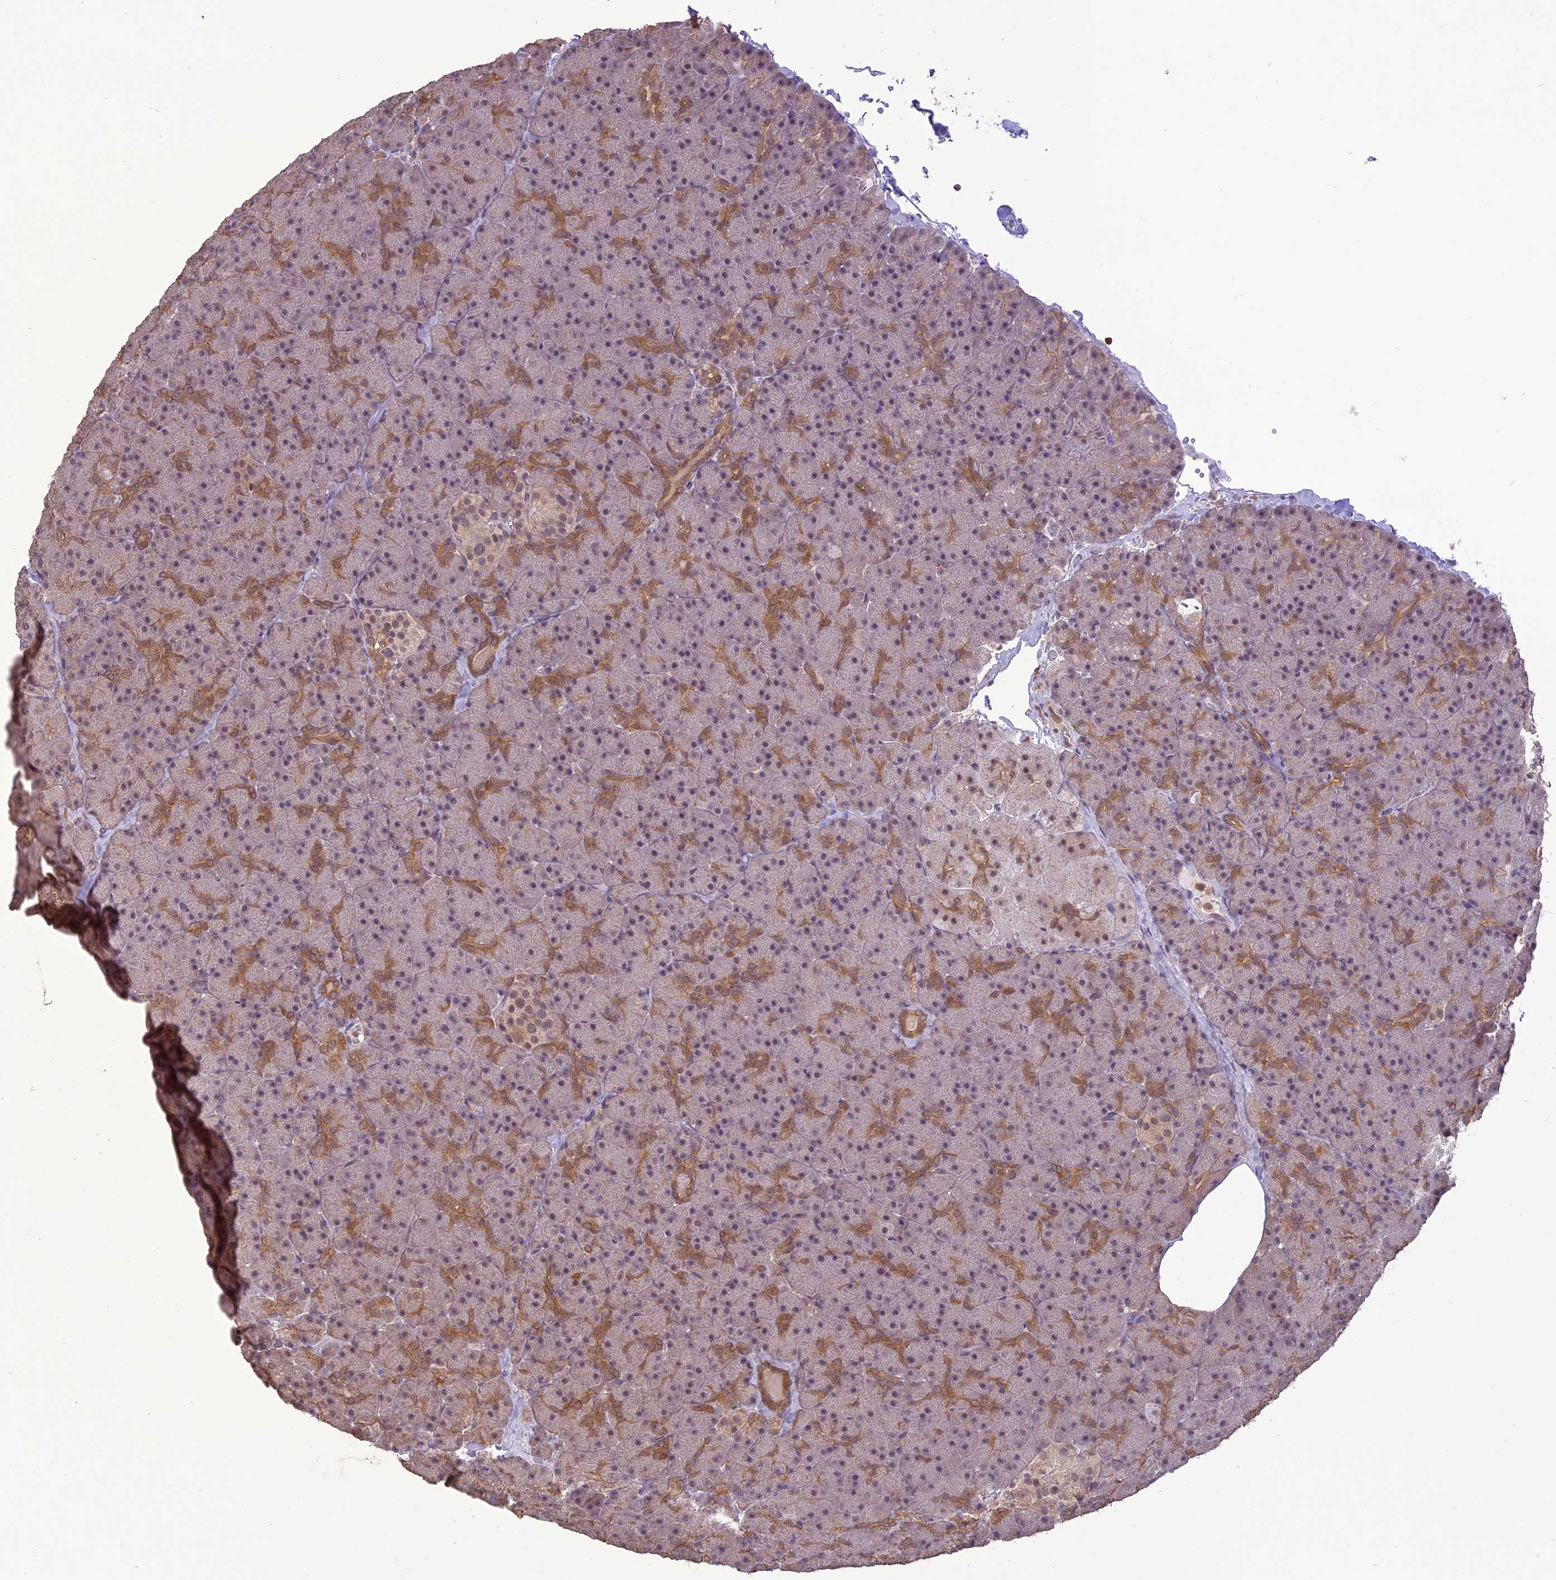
{"staining": {"intensity": "moderate", "quantity": "25%-75%", "location": "cytoplasmic/membranous,nuclear"}, "tissue": "pancreas", "cell_type": "Exocrine glandular cells", "image_type": "normal", "snomed": [{"axis": "morphology", "description": "Normal tissue, NOS"}, {"axis": "topography", "description": "Pancreas"}], "caption": "About 25%-75% of exocrine glandular cells in benign pancreas exhibit moderate cytoplasmic/membranous,nuclear protein positivity as visualized by brown immunohistochemical staining.", "gene": "TIGD7", "patient": {"sex": "male", "age": 36}}